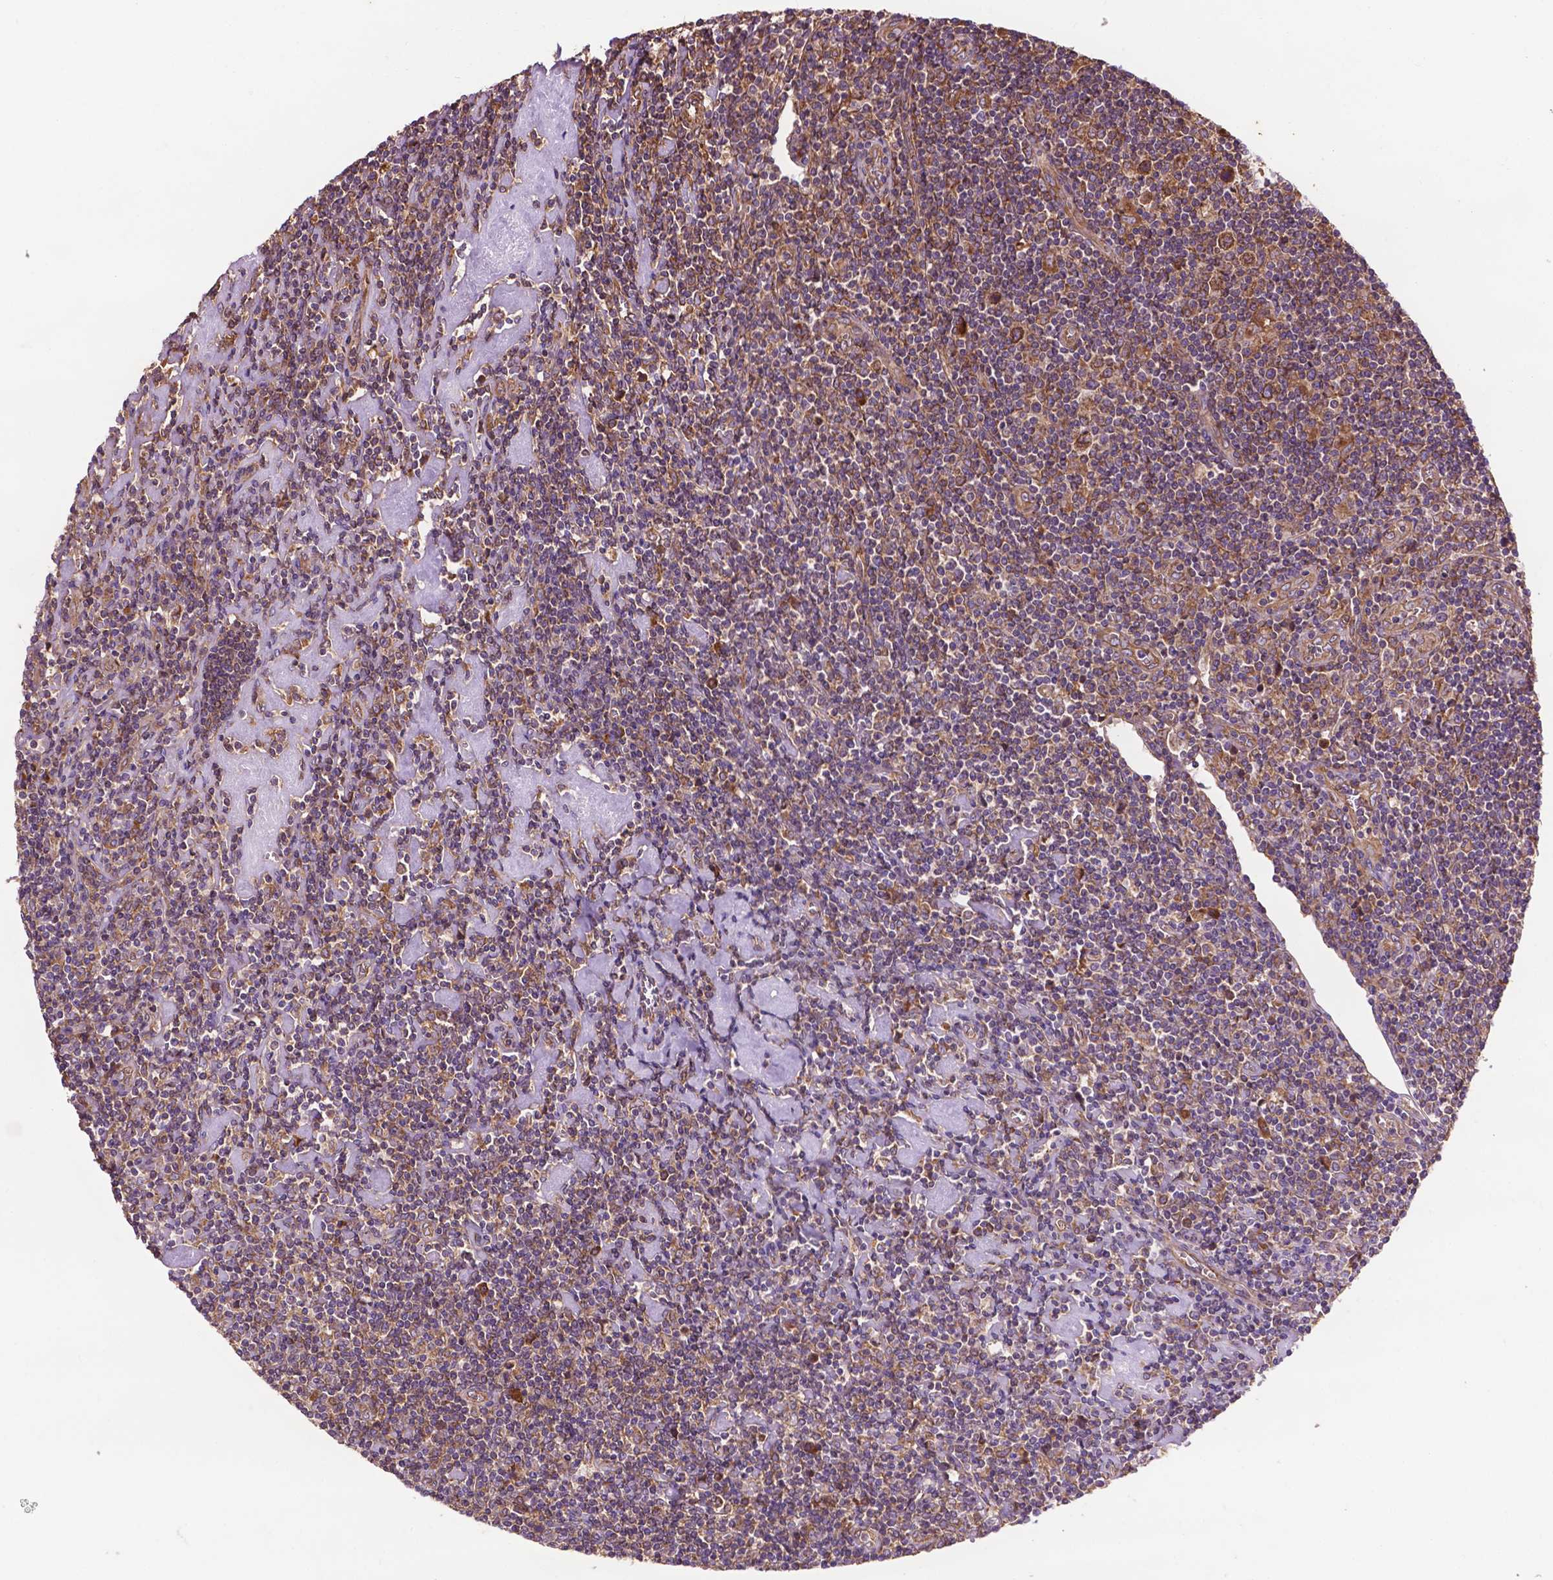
{"staining": {"intensity": "moderate", "quantity": ">75%", "location": "cytoplasmic/membranous"}, "tissue": "lymphoma", "cell_type": "Tumor cells", "image_type": "cancer", "snomed": [{"axis": "morphology", "description": "Hodgkin's disease, NOS"}, {"axis": "topography", "description": "Lymph node"}], "caption": "Lymphoma was stained to show a protein in brown. There is medium levels of moderate cytoplasmic/membranous expression in about >75% of tumor cells.", "gene": "CCDC71L", "patient": {"sex": "male", "age": 40}}